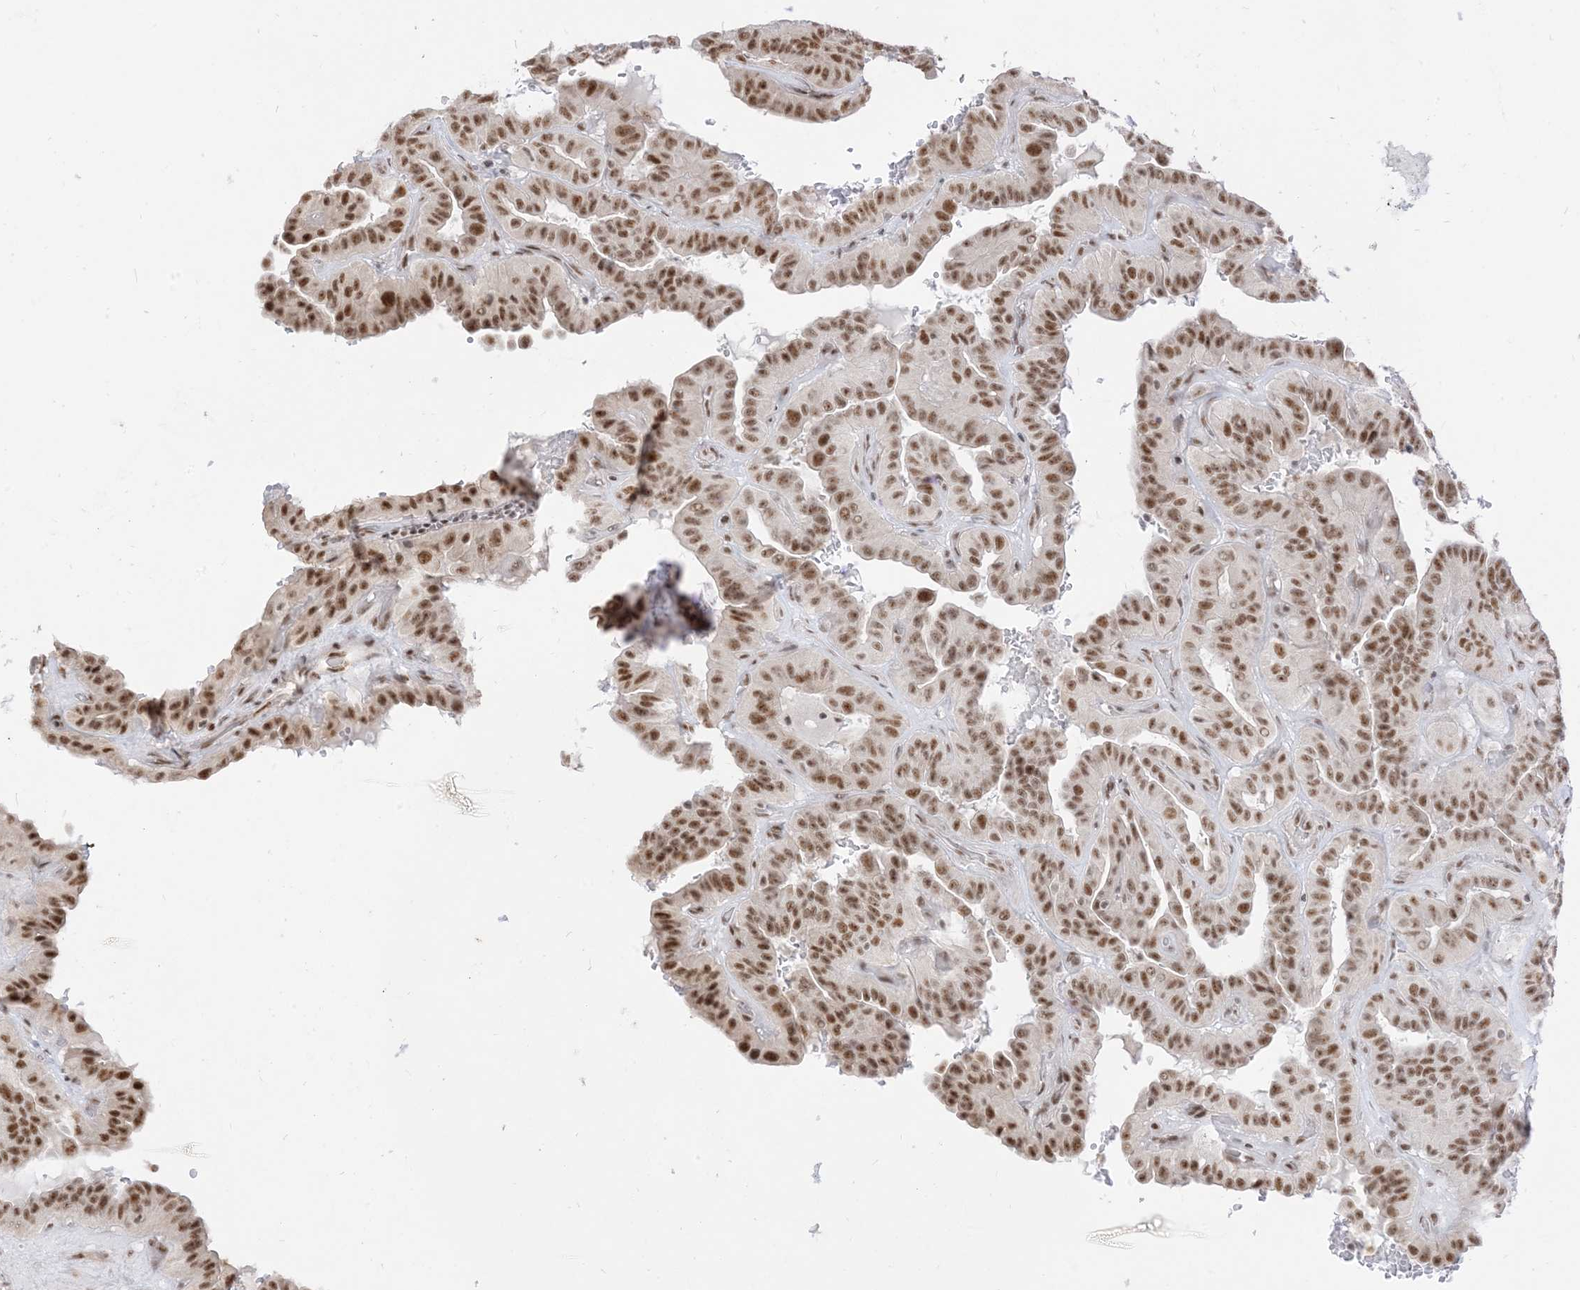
{"staining": {"intensity": "moderate", "quantity": ">75%", "location": "nuclear"}, "tissue": "thyroid cancer", "cell_type": "Tumor cells", "image_type": "cancer", "snomed": [{"axis": "morphology", "description": "Papillary adenocarcinoma, NOS"}, {"axis": "topography", "description": "Thyroid gland"}], "caption": "Immunohistochemistry image of neoplastic tissue: human papillary adenocarcinoma (thyroid) stained using immunohistochemistry shows medium levels of moderate protein expression localized specifically in the nuclear of tumor cells, appearing as a nuclear brown color.", "gene": "ARGLU1", "patient": {"sex": "male", "age": 77}}